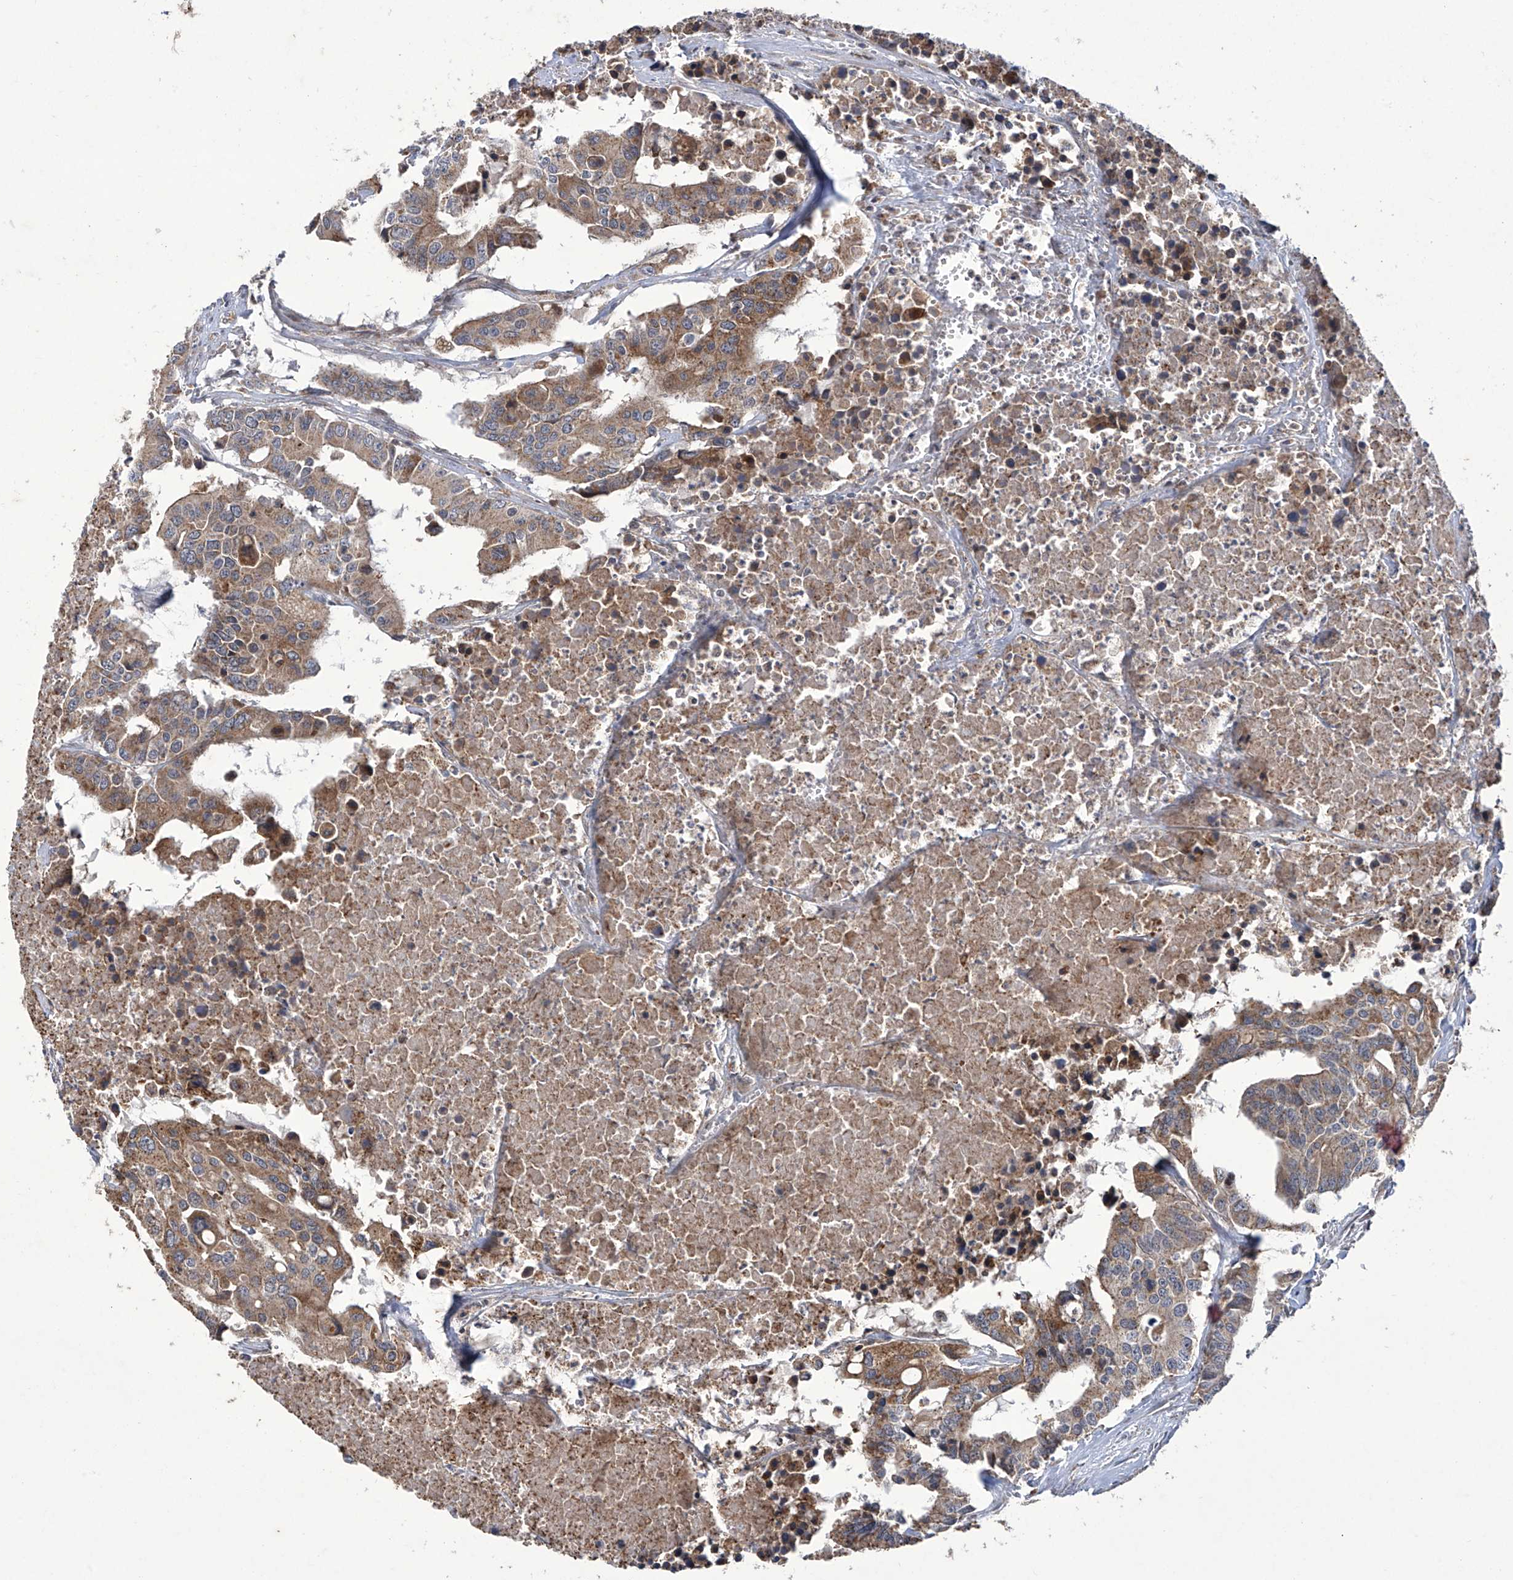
{"staining": {"intensity": "moderate", "quantity": "25%-75%", "location": "cytoplasmic/membranous"}, "tissue": "colorectal cancer", "cell_type": "Tumor cells", "image_type": "cancer", "snomed": [{"axis": "morphology", "description": "Adenocarcinoma, NOS"}, {"axis": "topography", "description": "Colon"}], "caption": "This photomicrograph shows immunohistochemistry staining of human colorectal adenocarcinoma, with medium moderate cytoplasmic/membranous expression in about 25%-75% of tumor cells.", "gene": "TRIM60", "patient": {"sex": "male", "age": 77}}